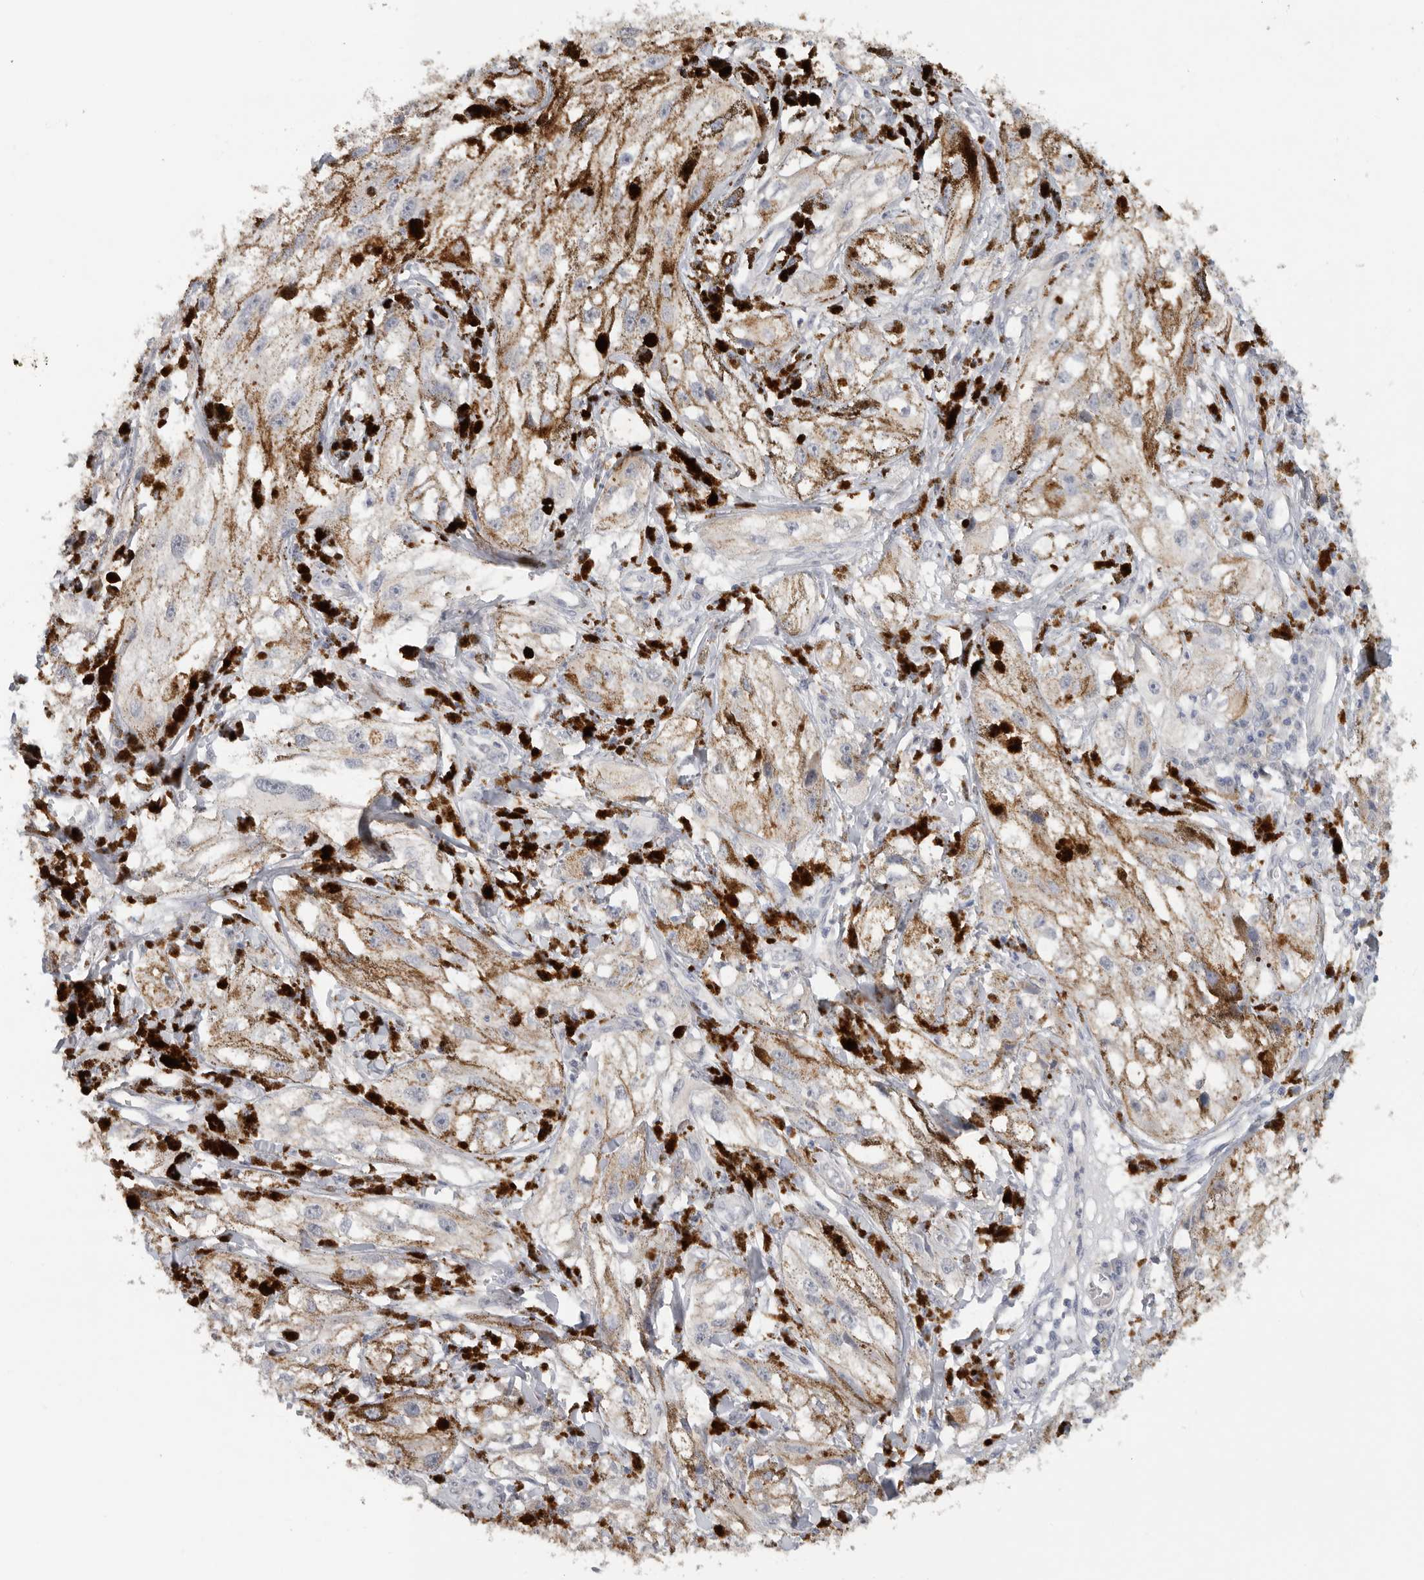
{"staining": {"intensity": "negative", "quantity": "none", "location": "none"}, "tissue": "melanoma", "cell_type": "Tumor cells", "image_type": "cancer", "snomed": [{"axis": "morphology", "description": "Malignant melanoma, NOS"}, {"axis": "topography", "description": "Skin"}], "caption": "IHC of malignant melanoma shows no staining in tumor cells. Brightfield microscopy of IHC stained with DAB (brown) and hematoxylin (blue), captured at high magnification.", "gene": "REG4", "patient": {"sex": "male", "age": 88}}